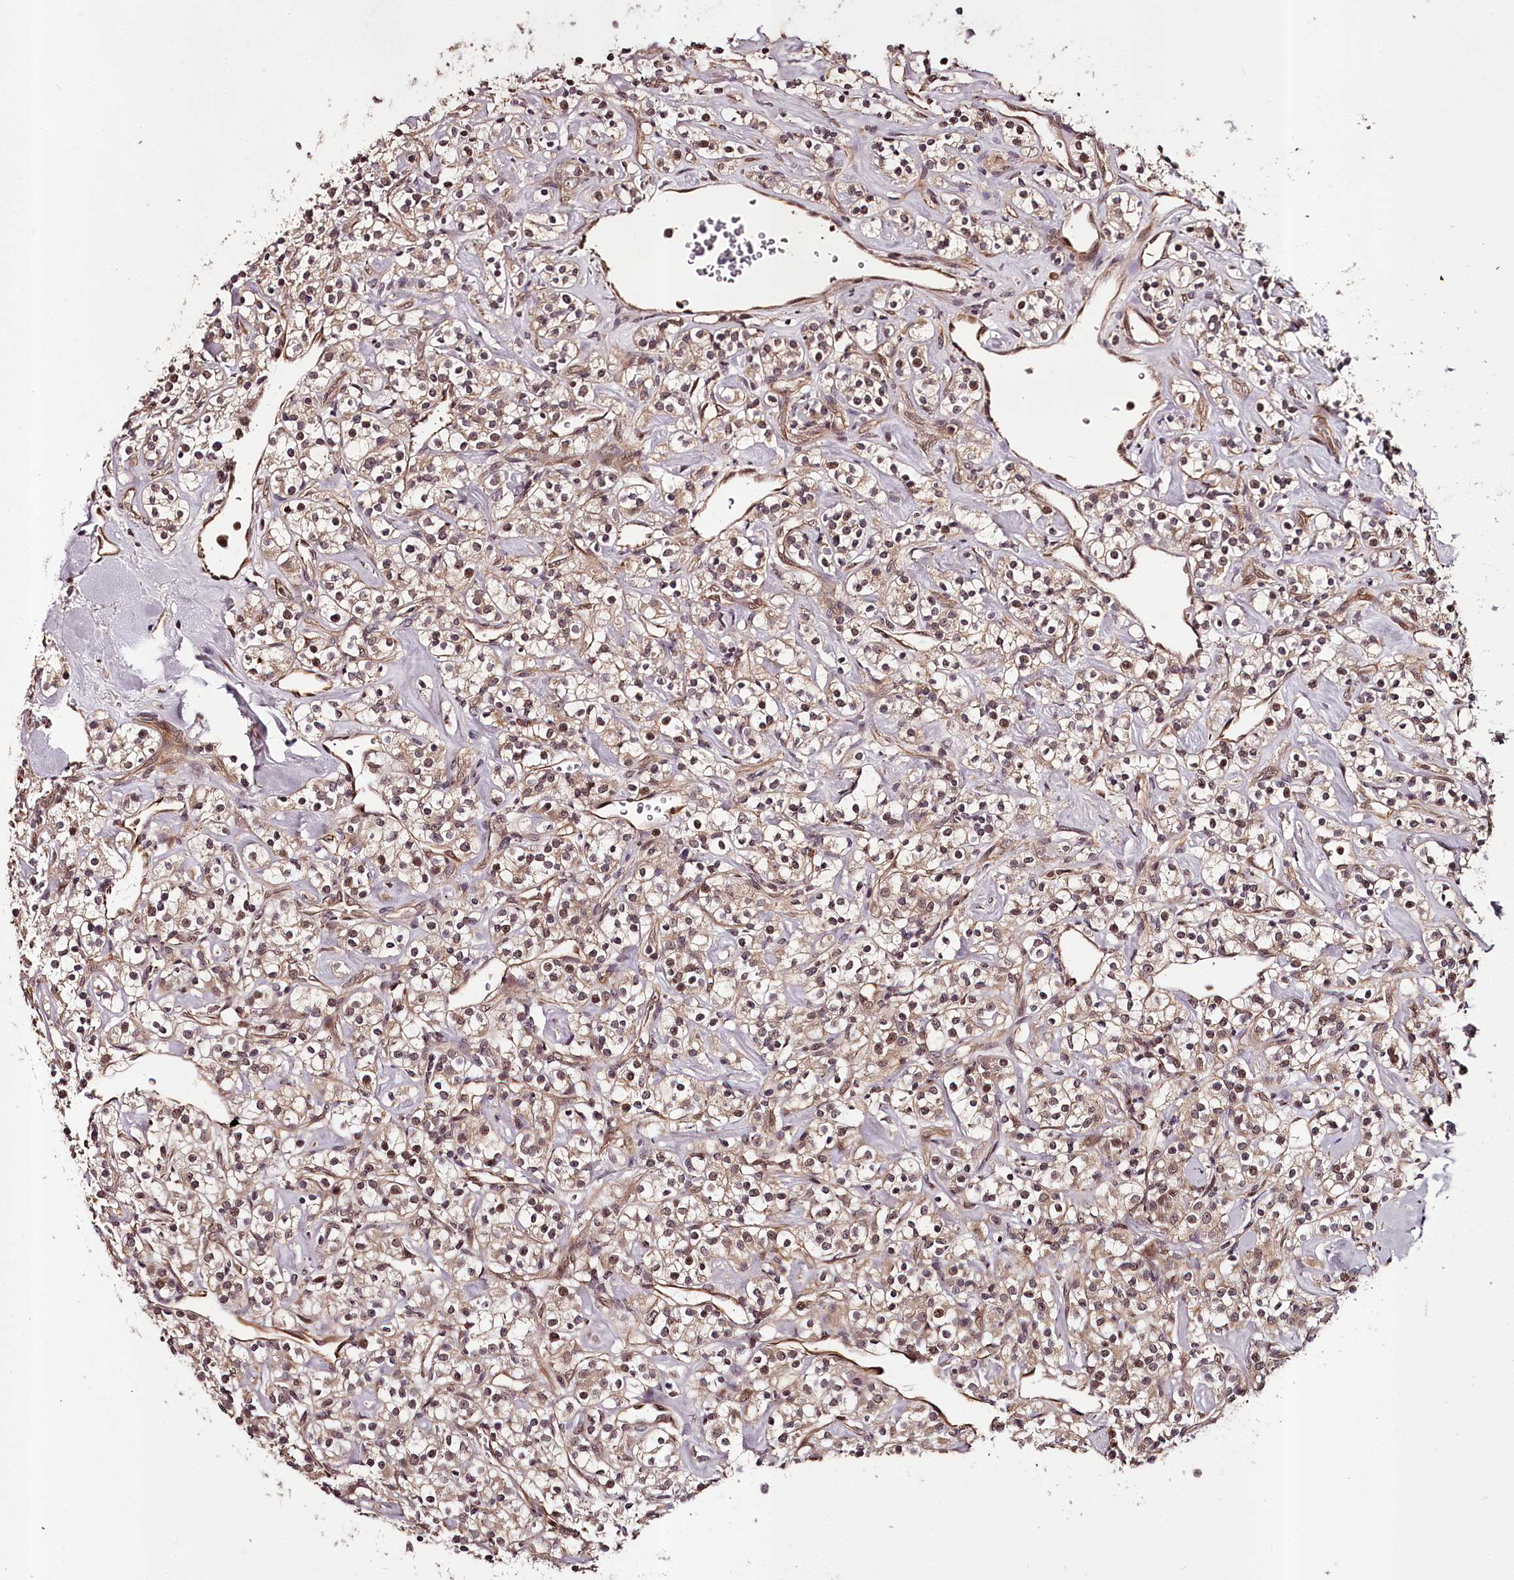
{"staining": {"intensity": "moderate", "quantity": "25%-75%", "location": "nuclear"}, "tissue": "renal cancer", "cell_type": "Tumor cells", "image_type": "cancer", "snomed": [{"axis": "morphology", "description": "Adenocarcinoma, NOS"}, {"axis": "topography", "description": "Kidney"}], "caption": "Immunohistochemical staining of human renal cancer (adenocarcinoma) displays moderate nuclear protein staining in approximately 25%-75% of tumor cells.", "gene": "MAML3", "patient": {"sex": "male", "age": 77}}